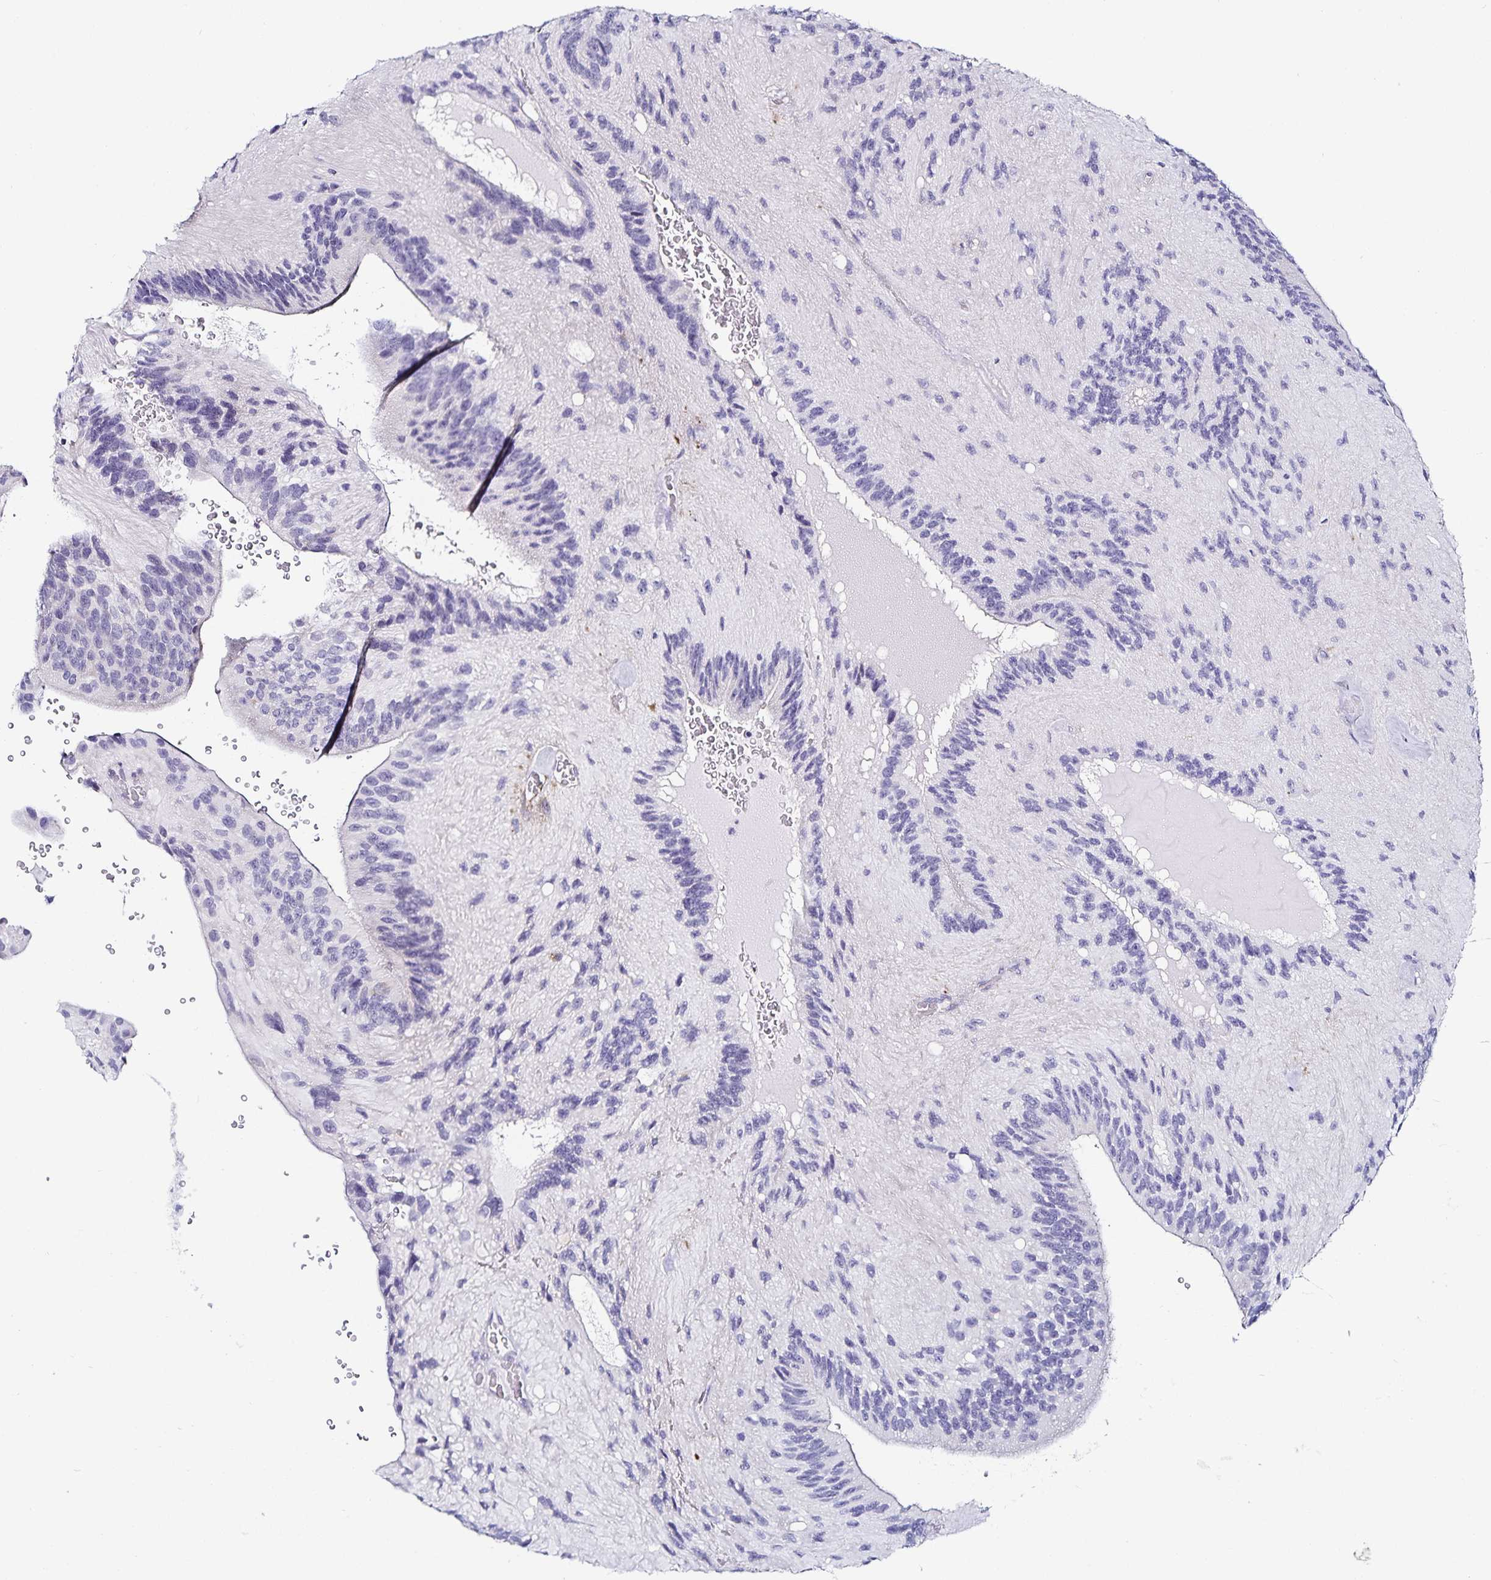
{"staining": {"intensity": "negative", "quantity": "none", "location": "none"}, "tissue": "glioma", "cell_type": "Tumor cells", "image_type": "cancer", "snomed": [{"axis": "morphology", "description": "Glioma, malignant, Low grade"}, {"axis": "topography", "description": "Brain"}], "caption": "Tumor cells show no significant expression in malignant low-grade glioma. Brightfield microscopy of immunohistochemistry (IHC) stained with DAB (3,3'-diaminobenzidine) (brown) and hematoxylin (blue), captured at high magnification.", "gene": "TSPAN7", "patient": {"sex": "male", "age": 31}}